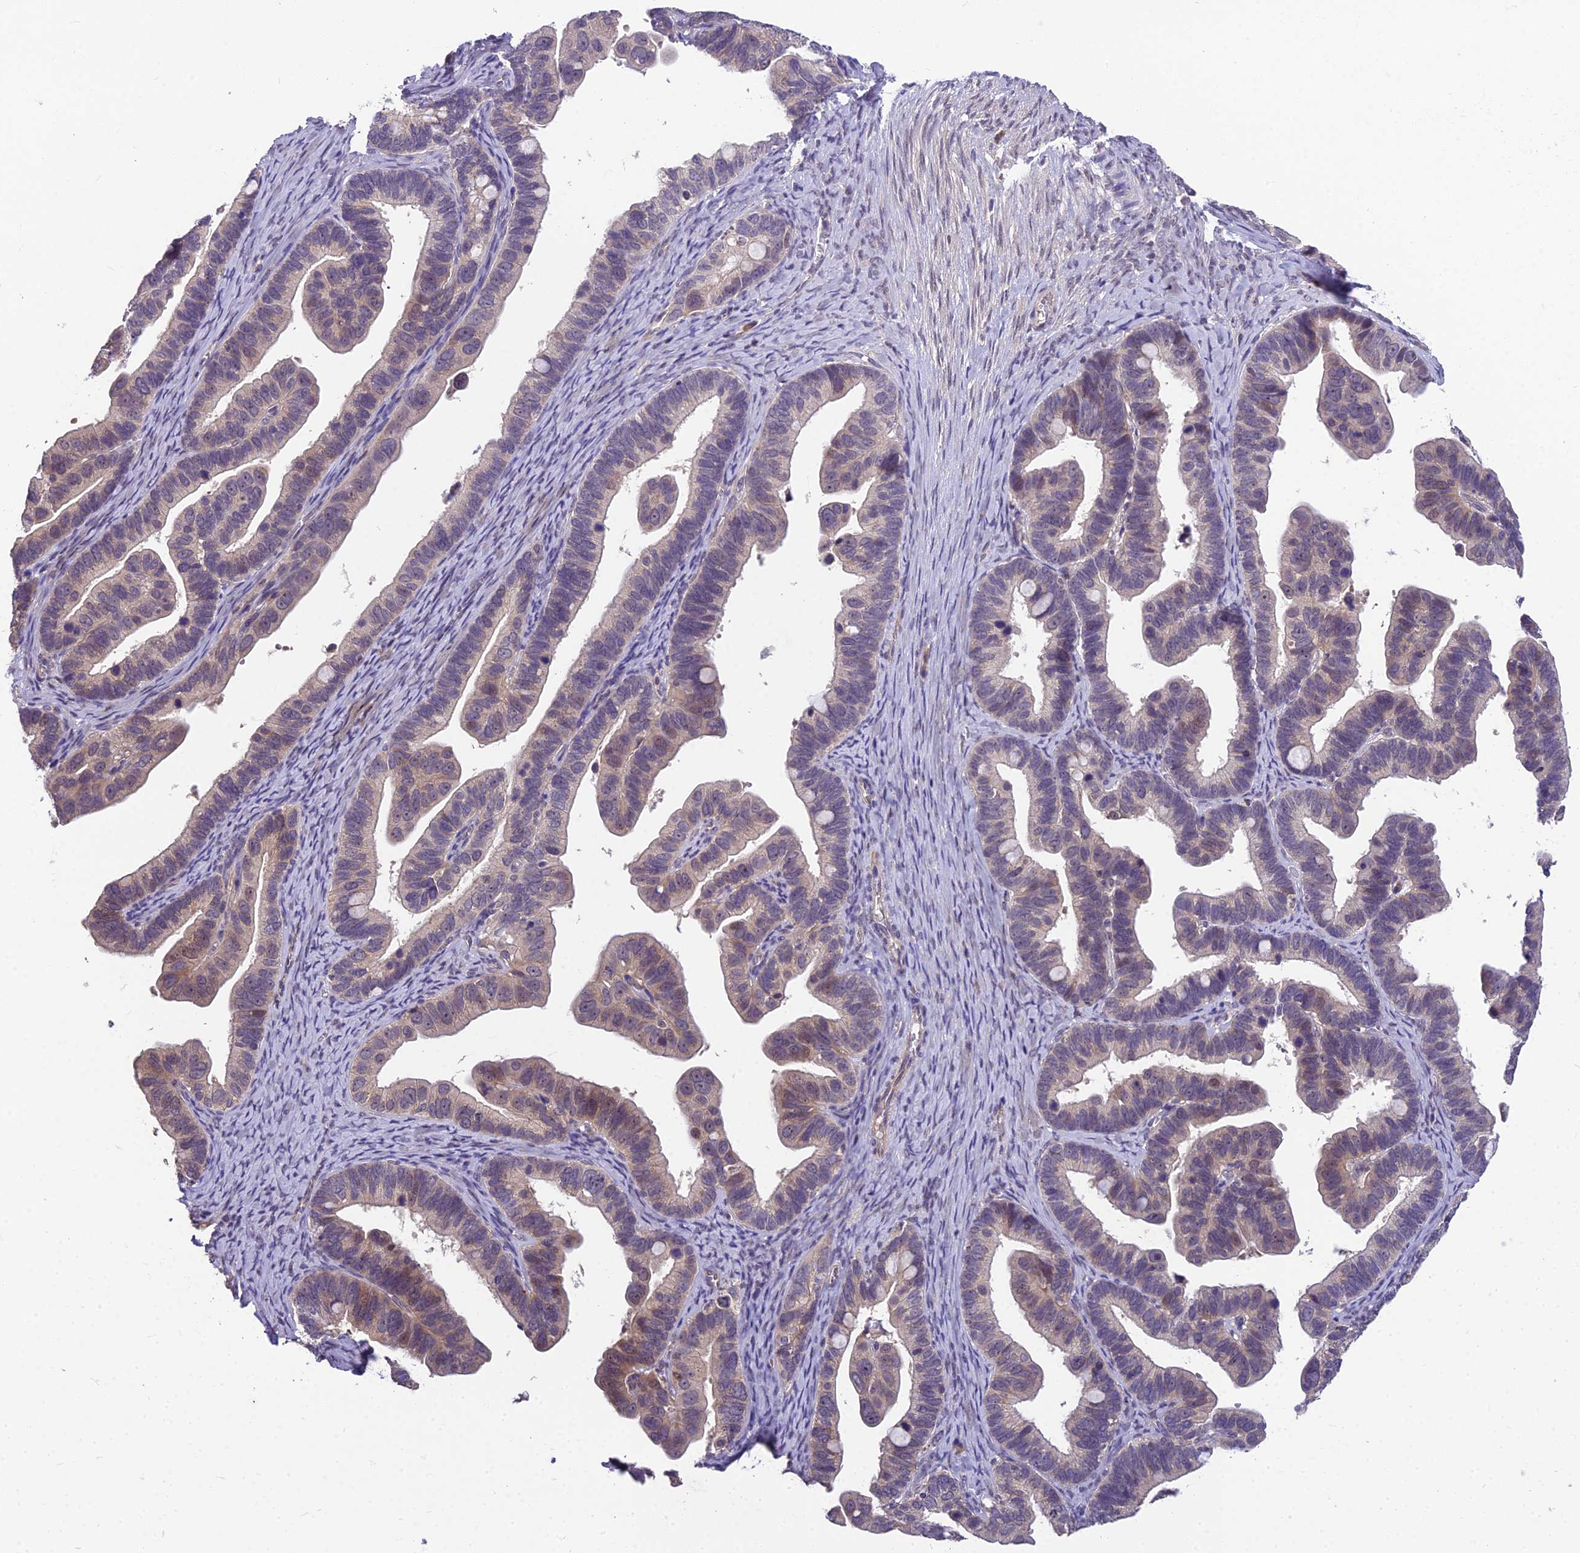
{"staining": {"intensity": "moderate", "quantity": "25%-75%", "location": "cytoplasmic/membranous,nuclear"}, "tissue": "ovarian cancer", "cell_type": "Tumor cells", "image_type": "cancer", "snomed": [{"axis": "morphology", "description": "Cystadenocarcinoma, serous, NOS"}, {"axis": "topography", "description": "Ovary"}], "caption": "An image of ovarian serous cystadenocarcinoma stained for a protein reveals moderate cytoplasmic/membranous and nuclear brown staining in tumor cells. (IHC, brightfield microscopy, high magnification).", "gene": "ZNF333", "patient": {"sex": "female", "age": 56}}